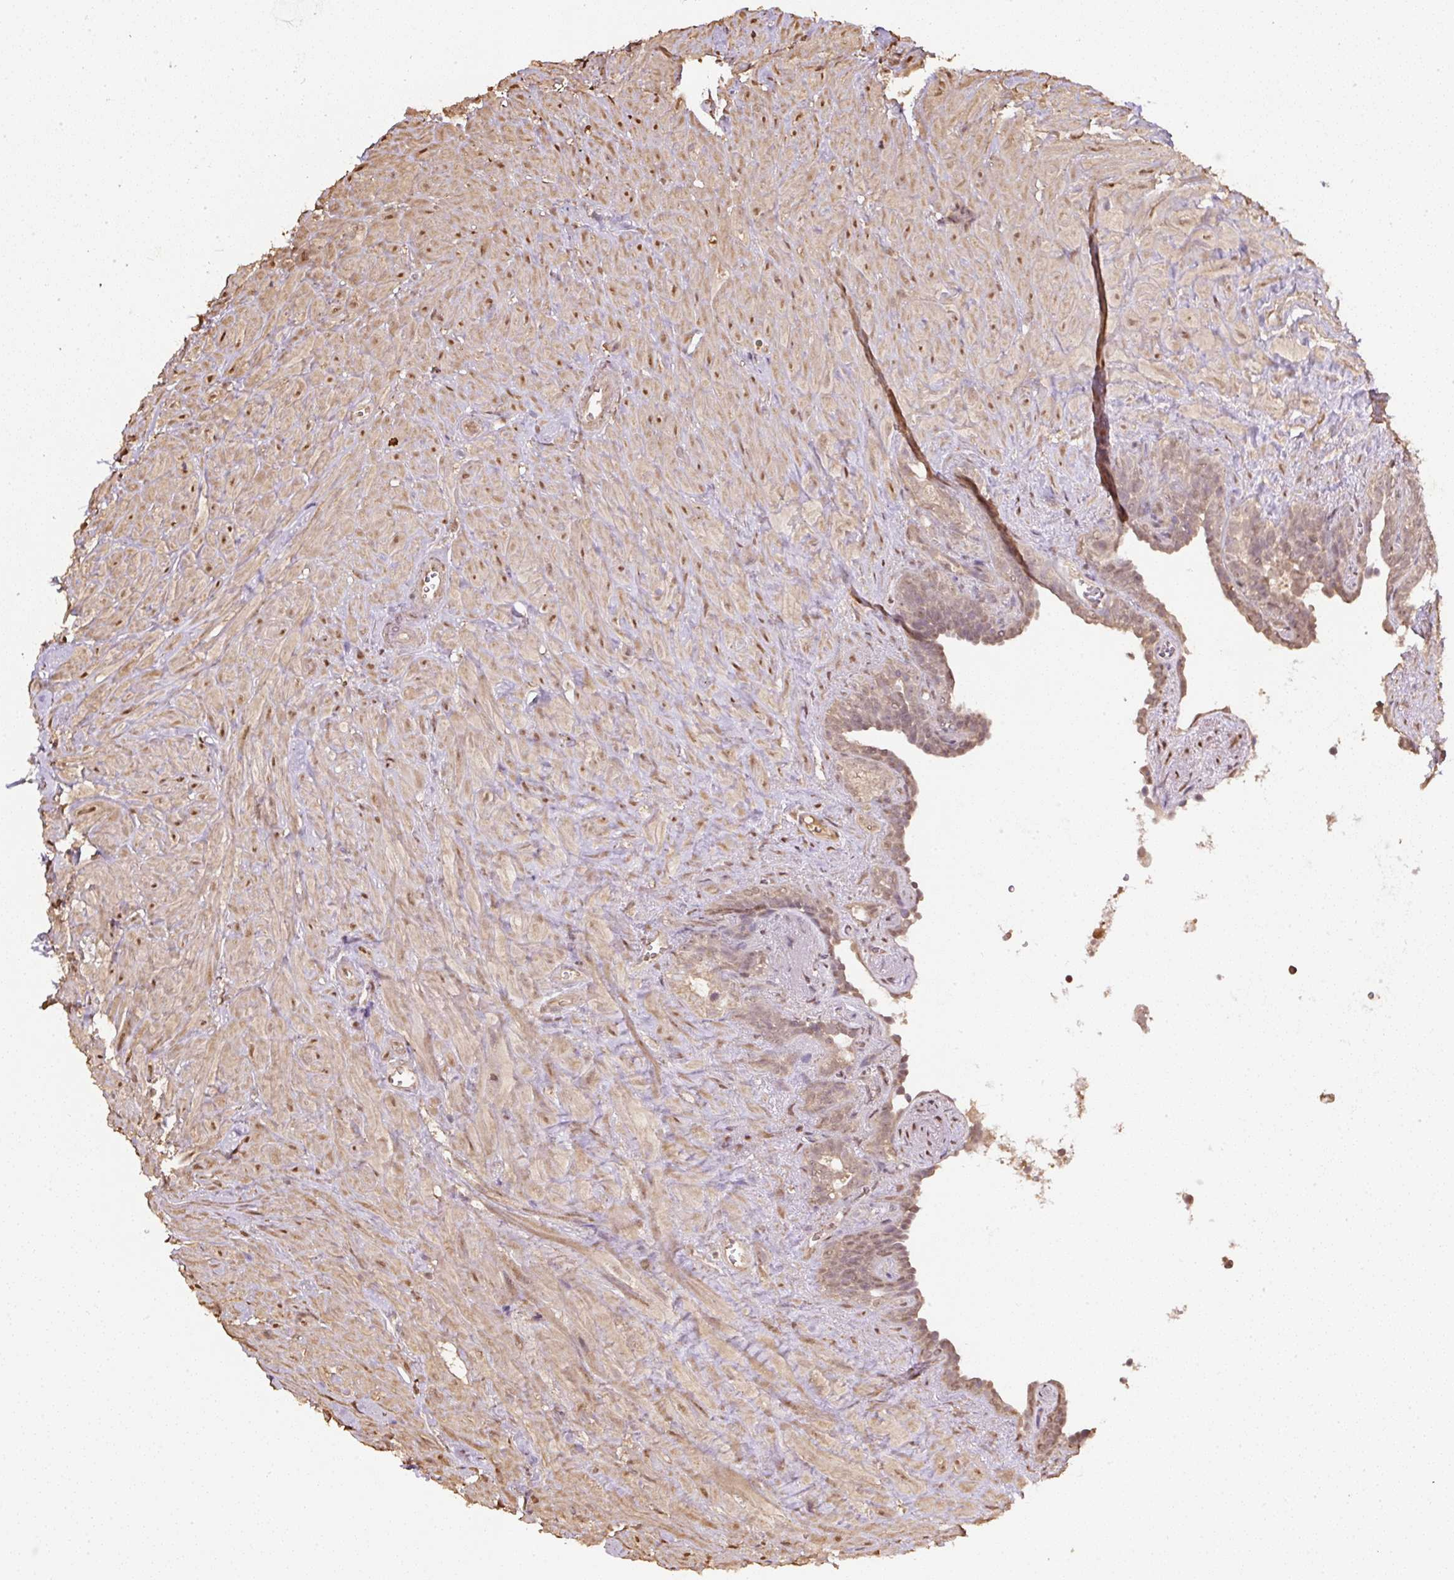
{"staining": {"intensity": "weak", "quantity": ">75%", "location": "cytoplasmic/membranous,nuclear"}, "tissue": "seminal vesicle", "cell_type": "Glandular cells", "image_type": "normal", "snomed": [{"axis": "morphology", "description": "Normal tissue, NOS"}, {"axis": "topography", "description": "Seminal veicle"}], "caption": "Normal seminal vesicle reveals weak cytoplasmic/membranous,nuclear staining in about >75% of glandular cells, visualized by immunohistochemistry. (DAB (3,3'-diaminobenzidine) IHC with brightfield microscopy, high magnification).", "gene": "TMEM170B", "patient": {"sex": "male", "age": 76}}